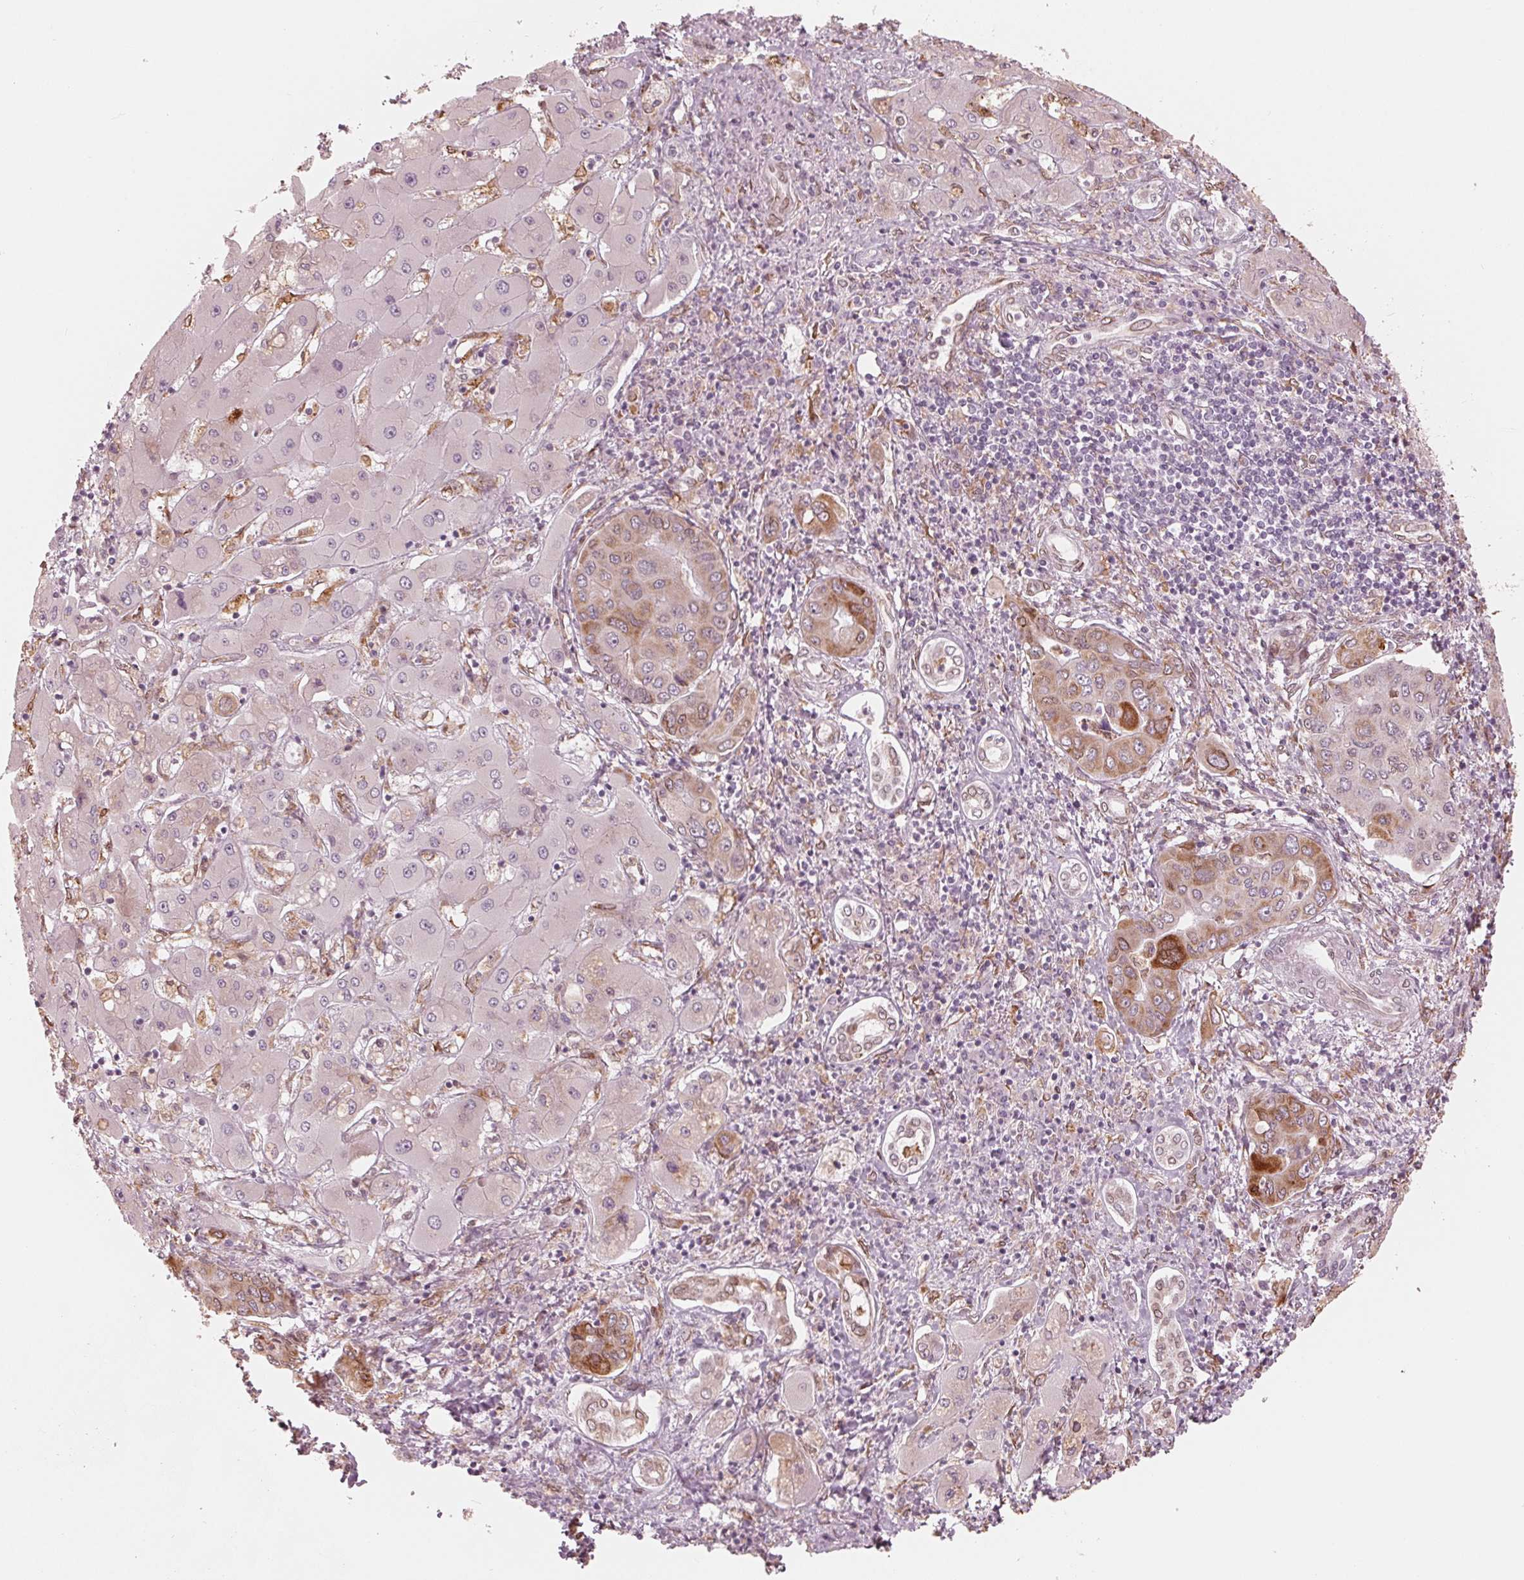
{"staining": {"intensity": "moderate", "quantity": ">75%", "location": "cytoplasmic/membranous"}, "tissue": "liver cancer", "cell_type": "Tumor cells", "image_type": "cancer", "snomed": [{"axis": "morphology", "description": "Cholangiocarcinoma"}, {"axis": "topography", "description": "Liver"}], "caption": "Brown immunohistochemical staining in human cholangiocarcinoma (liver) reveals moderate cytoplasmic/membranous positivity in approximately >75% of tumor cells.", "gene": "IKBIP", "patient": {"sex": "male", "age": 67}}